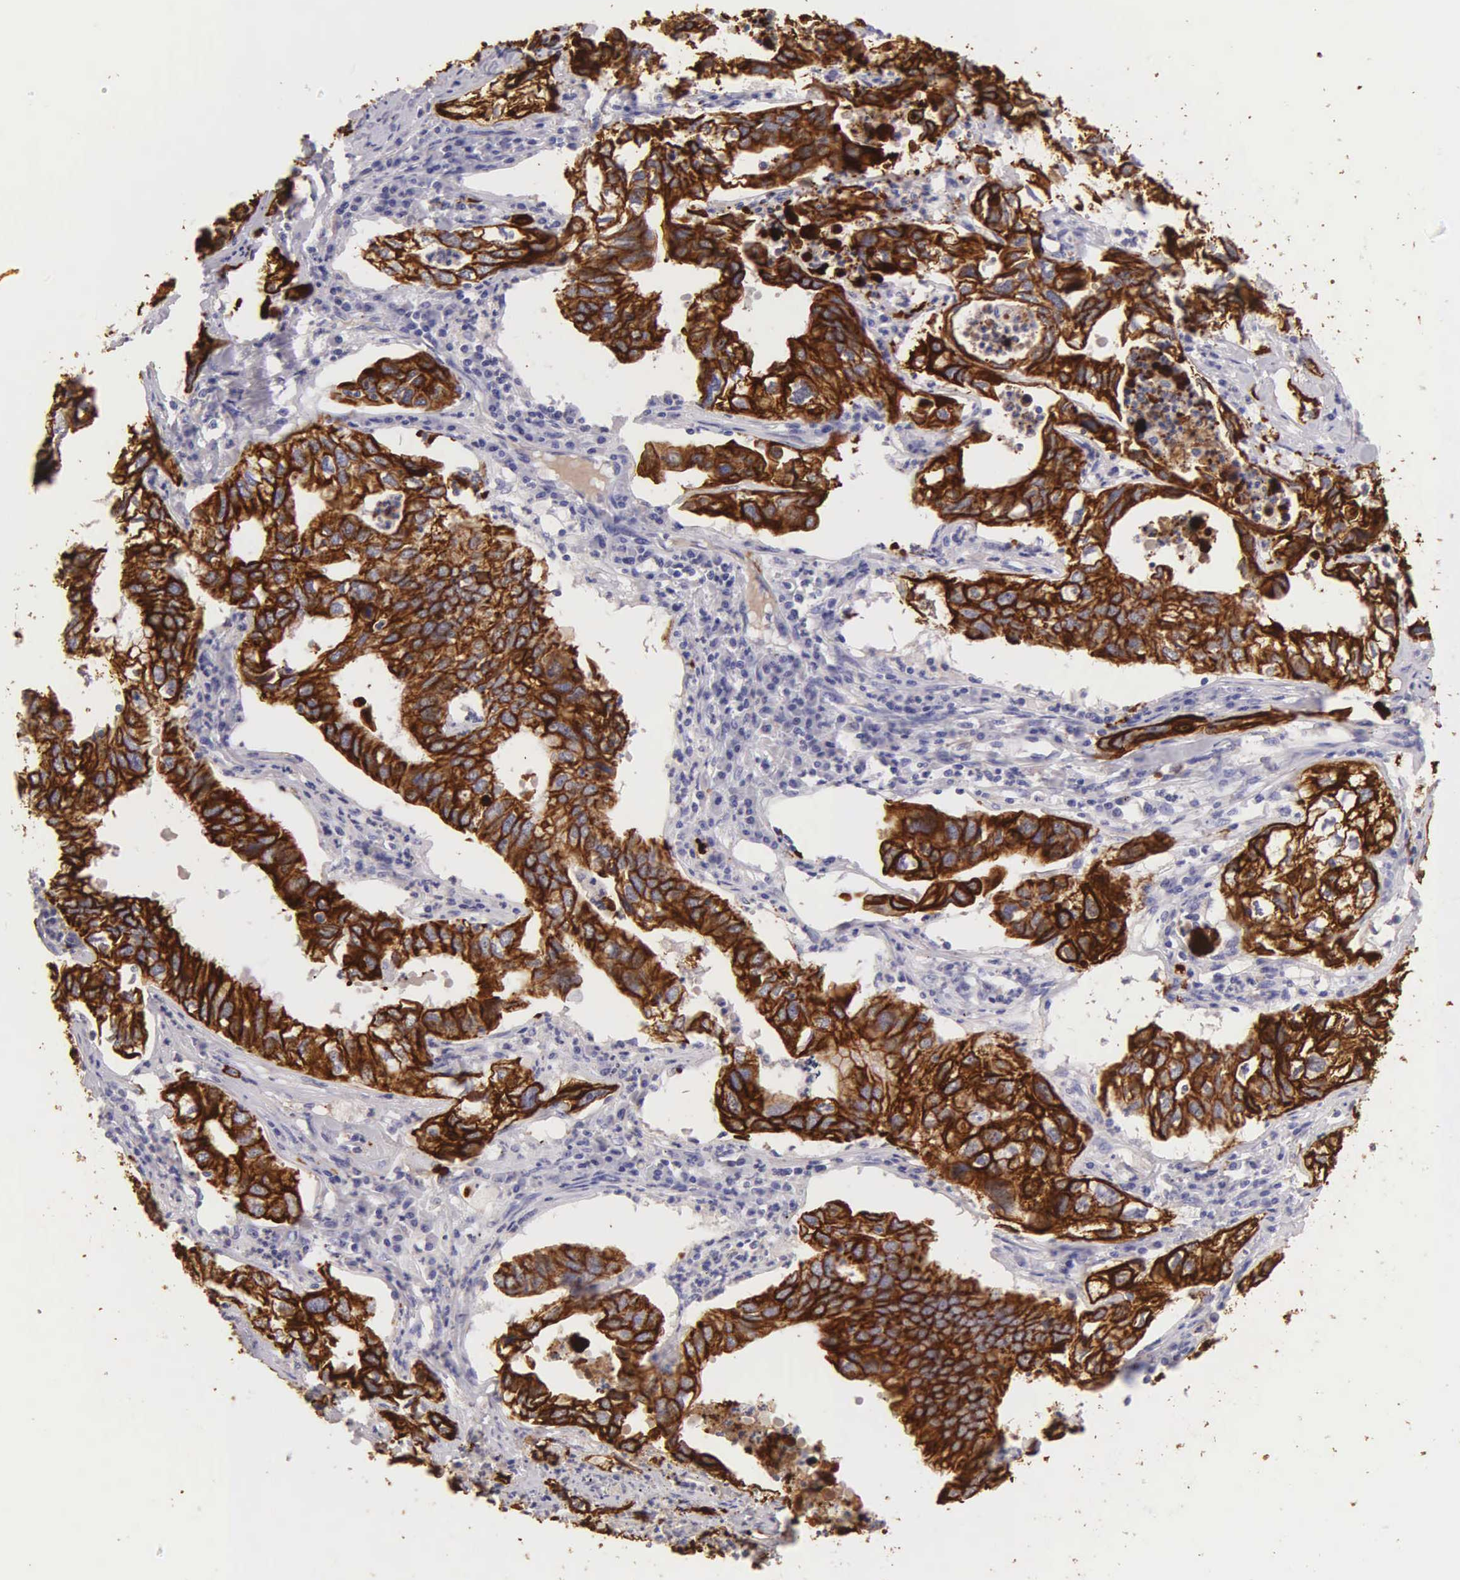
{"staining": {"intensity": "strong", "quantity": ">75%", "location": "cytoplasmic/membranous"}, "tissue": "lung cancer", "cell_type": "Tumor cells", "image_type": "cancer", "snomed": [{"axis": "morphology", "description": "Adenocarcinoma, NOS"}, {"axis": "topography", "description": "Lung"}], "caption": "High-power microscopy captured an immunohistochemistry histopathology image of lung cancer (adenocarcinoma), revealing strong cytoplasmic/membranous positivity in approximately >75% of tumor cells.", "gene": "KRT17", "patient": {"sex": "male", "age": 48}}